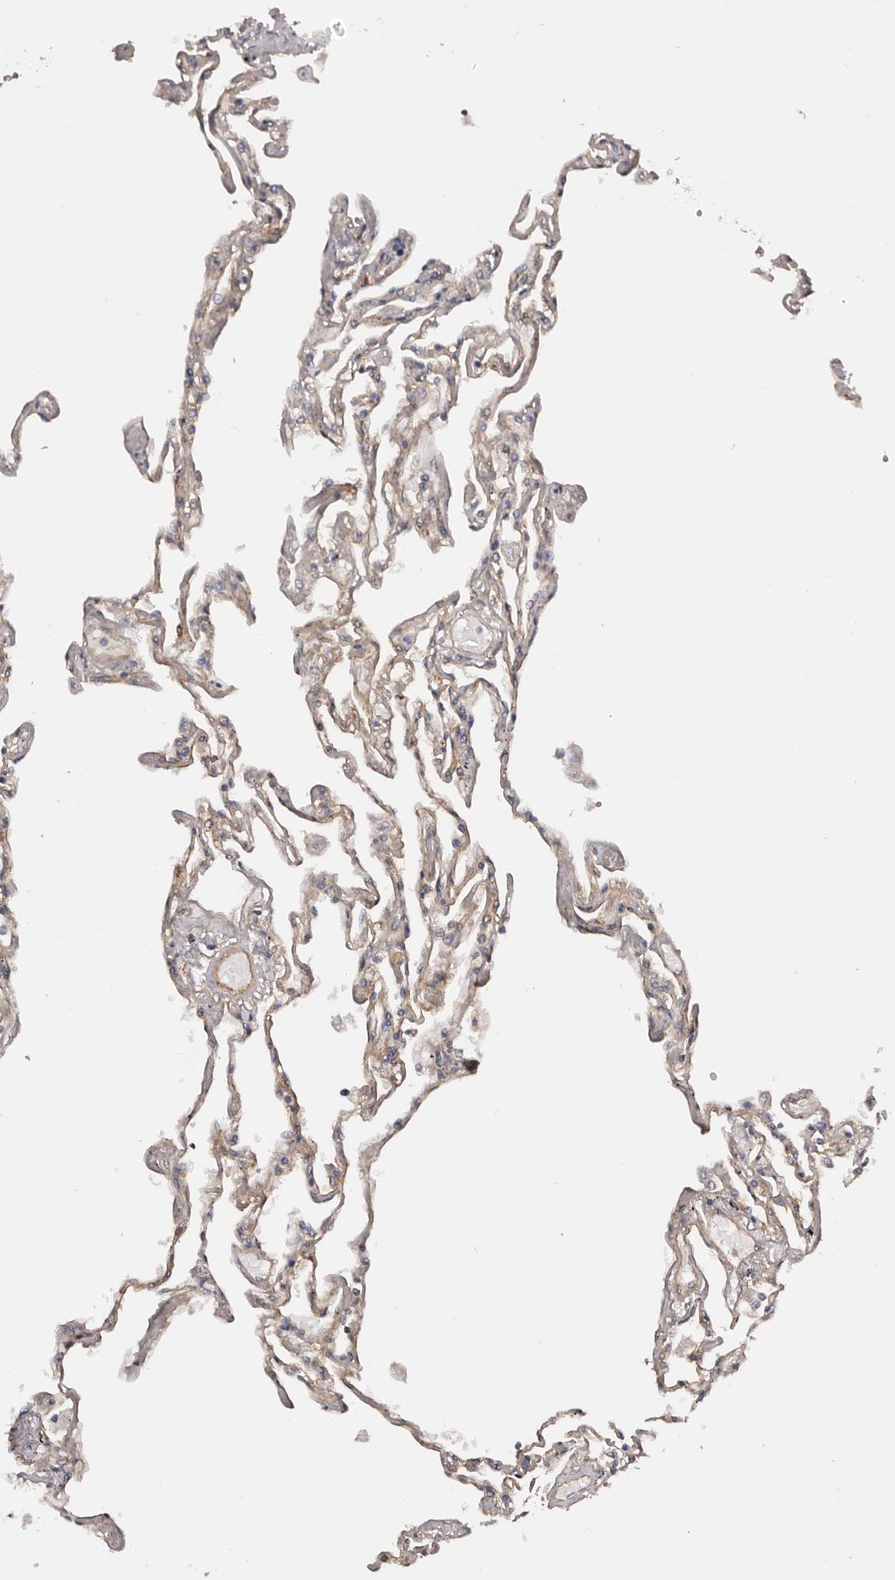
{"staining": {"intensity": "negative", "quantity": "none", "location": "none"}, "tissue": "lung", "cell_type": "Alveolar cells", "image_type": "normal", "snomed": [{"axis": "morphology", "description": "Normal tissue, NOS"}, {"axis": "topography", "description": "Lung"}], "caption": "High power microscopy image of an immunohistochemistry histopathology image of benign lung, revealing no significant expression in alveolar cells. (Stains: DAB immunohistochemistry (IHC) with hematoxylin counter stain, Microscopy: brightfield microscopy at high magnification).", "gene": "DMRT2", "patient": {"sex": "female", "age": 67}}